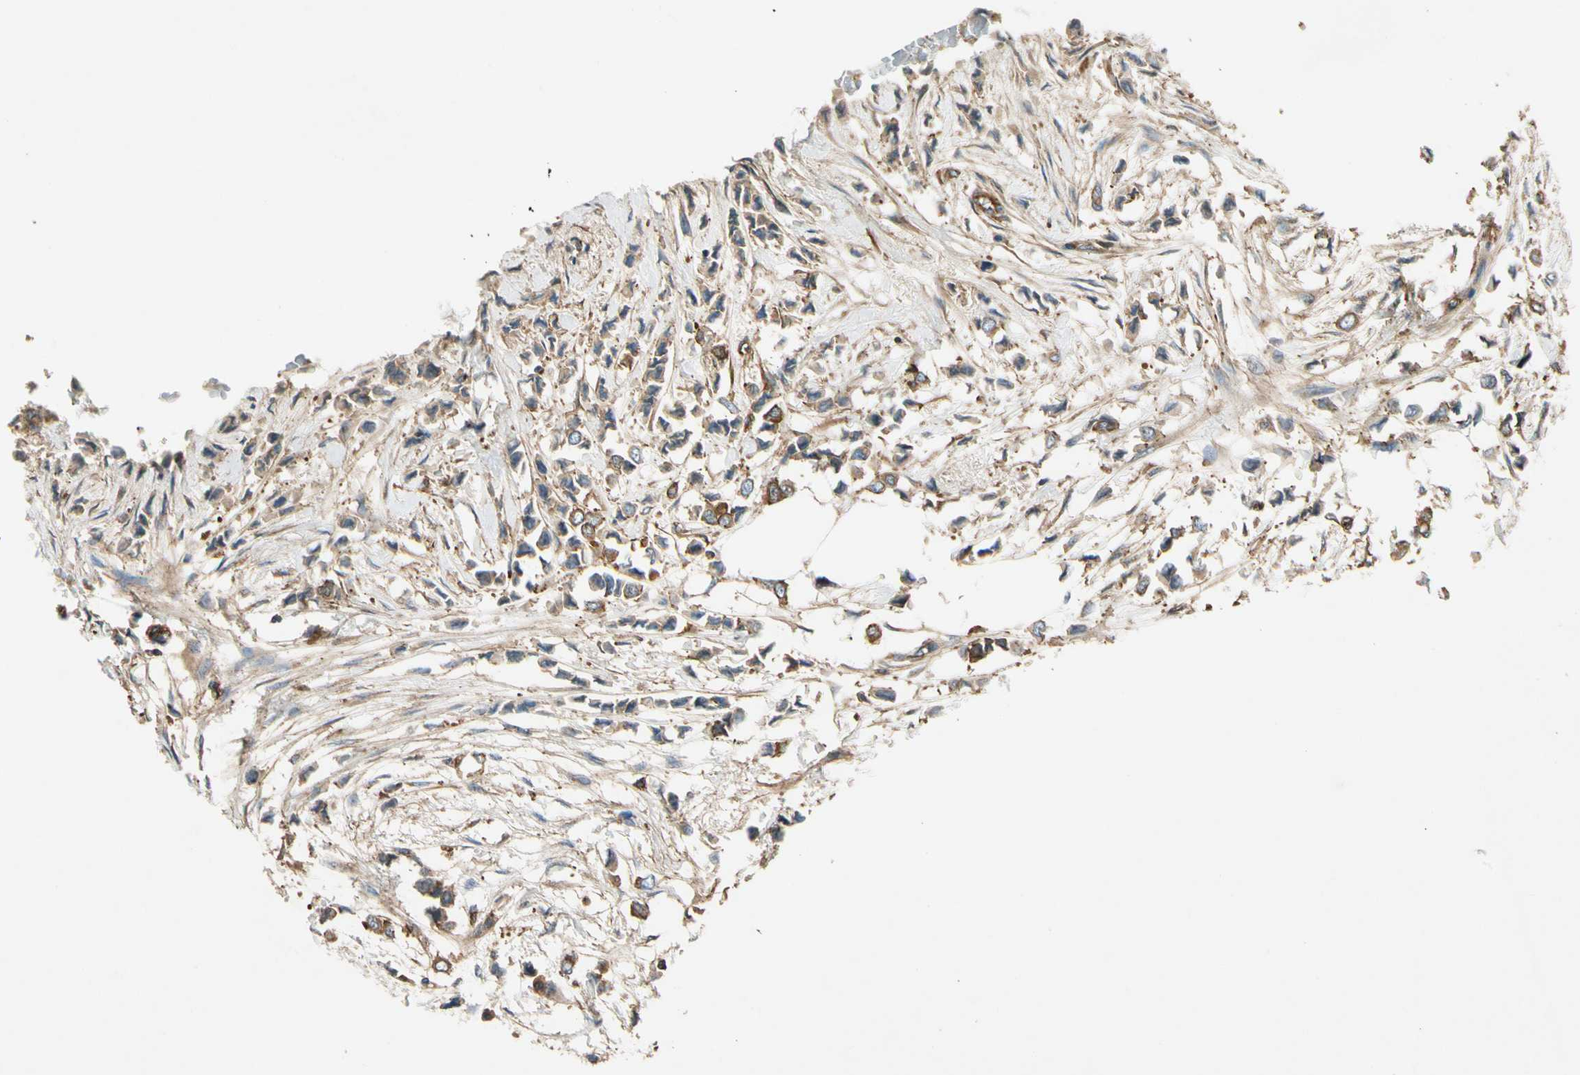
{"staining": {"intensity": "strong", "quantity": ">75%", "location": "cytoplasmic/membranous"}, "tissue": "breast cancer", "cell_type": "Tumor cells", "image_type": "cancer", "snomed": [{"axis": "morphology", "description": "Lobular carcinoma"}, {"axis": "topography", "description": "Breast"}], "caption": "Lobular carcinoma (breast) stained for a protein (brown) shows strong cytoplasmic/membranous positive staining in about >75% of tumor cells.", "gene": "TCP11L1", "patient": {"sex": "female", "age": 51}}